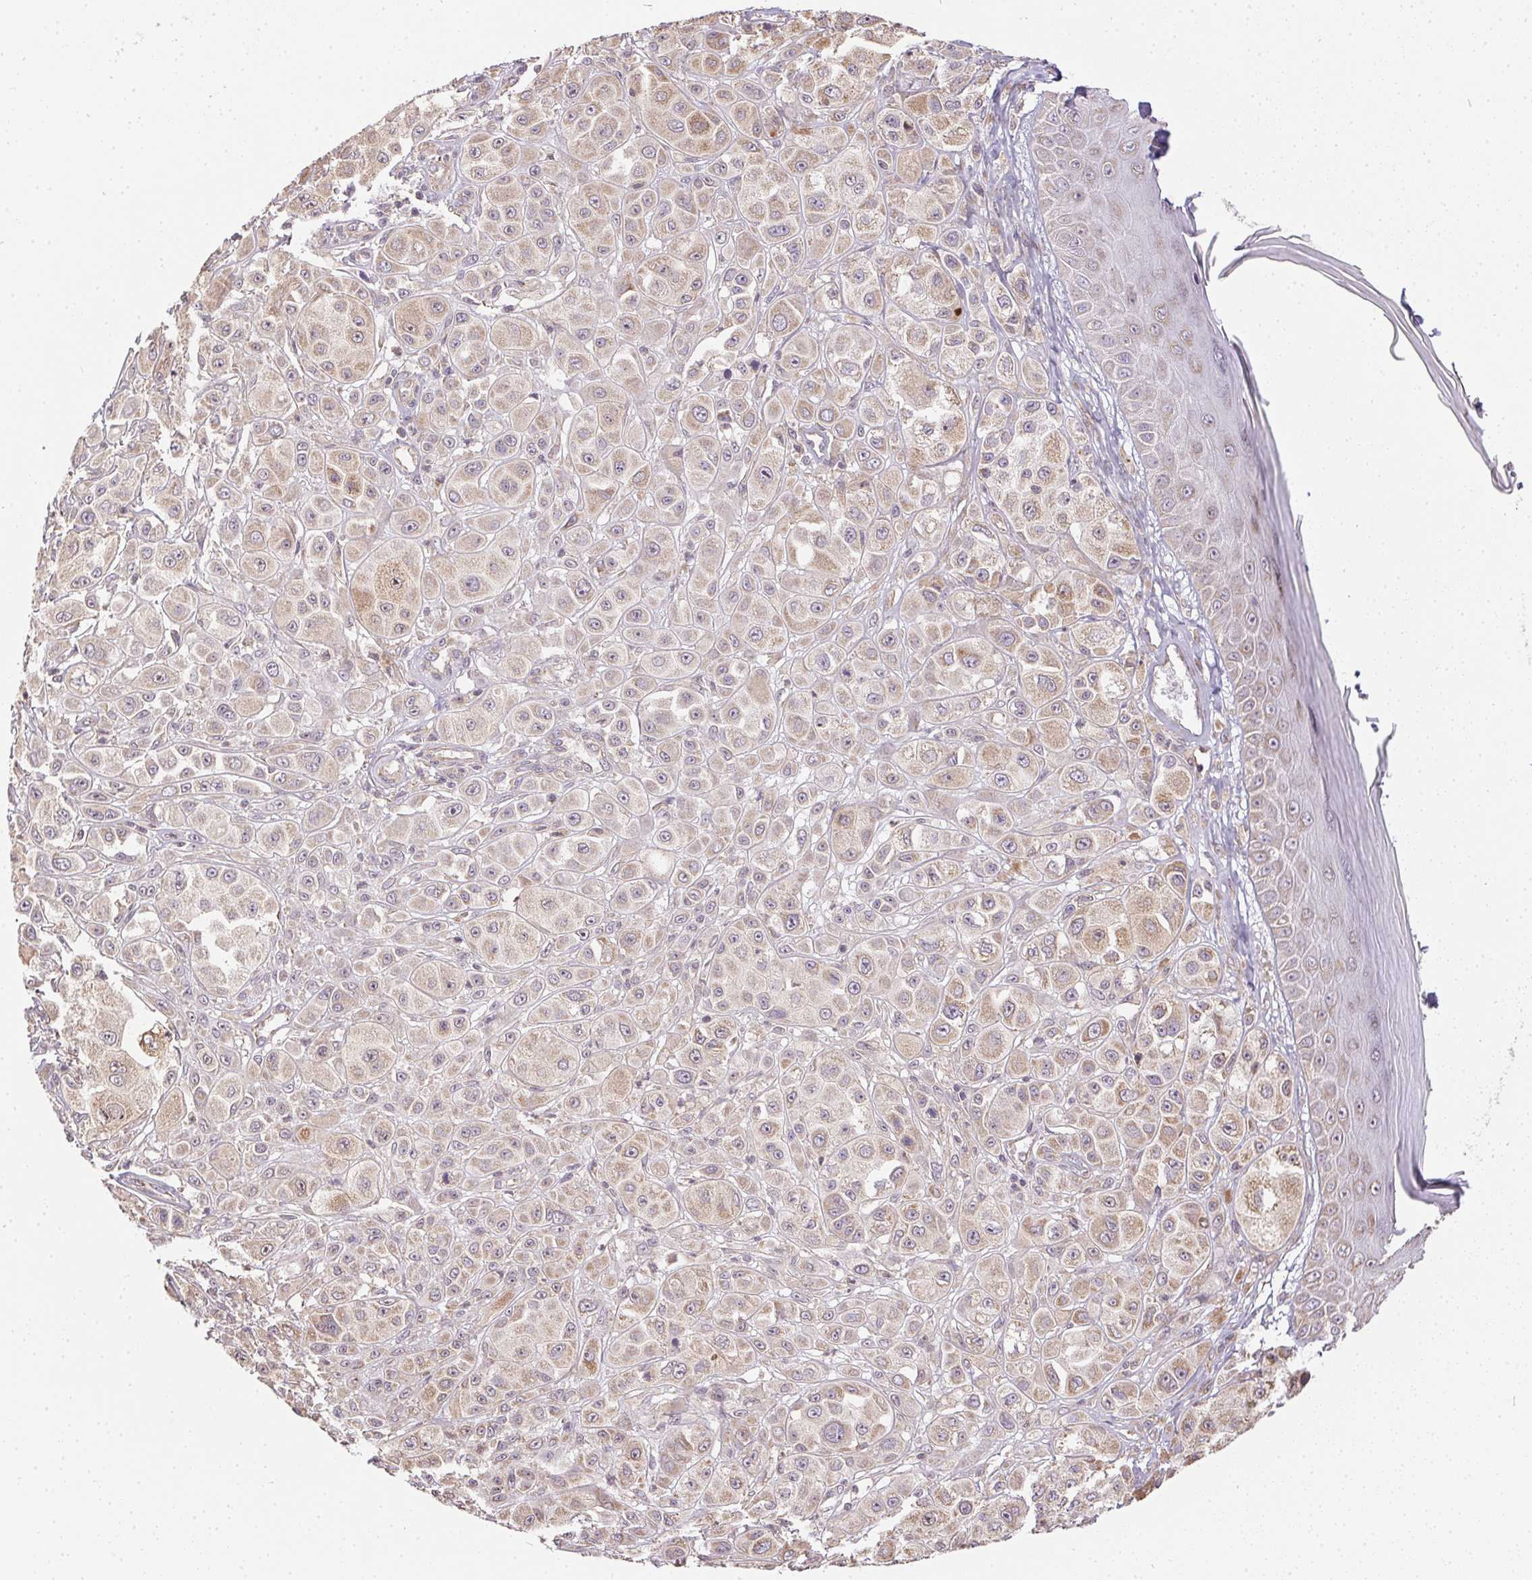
{"staining": {"intensity": "weak", "quantity": "<25%", "location": "cytoplasmic/membranous"}, "tissue": "melanoma", "cell_type": "Tumor cells", "image_type": "cancer", "snomed": [{"axis": "morphology", "description": "Malignant melanoma, NOS"}, {"axis": "topography", "description": "Skin"}], "caption": "Immunohistochemistry (IHC) image of melanoma stained for a protein (brown), which demonstrates no positivity in tumor cells. Nuclei are stained in blue.", "gene": "REV3L", "patient": {"sex": "male", "age": 67}}